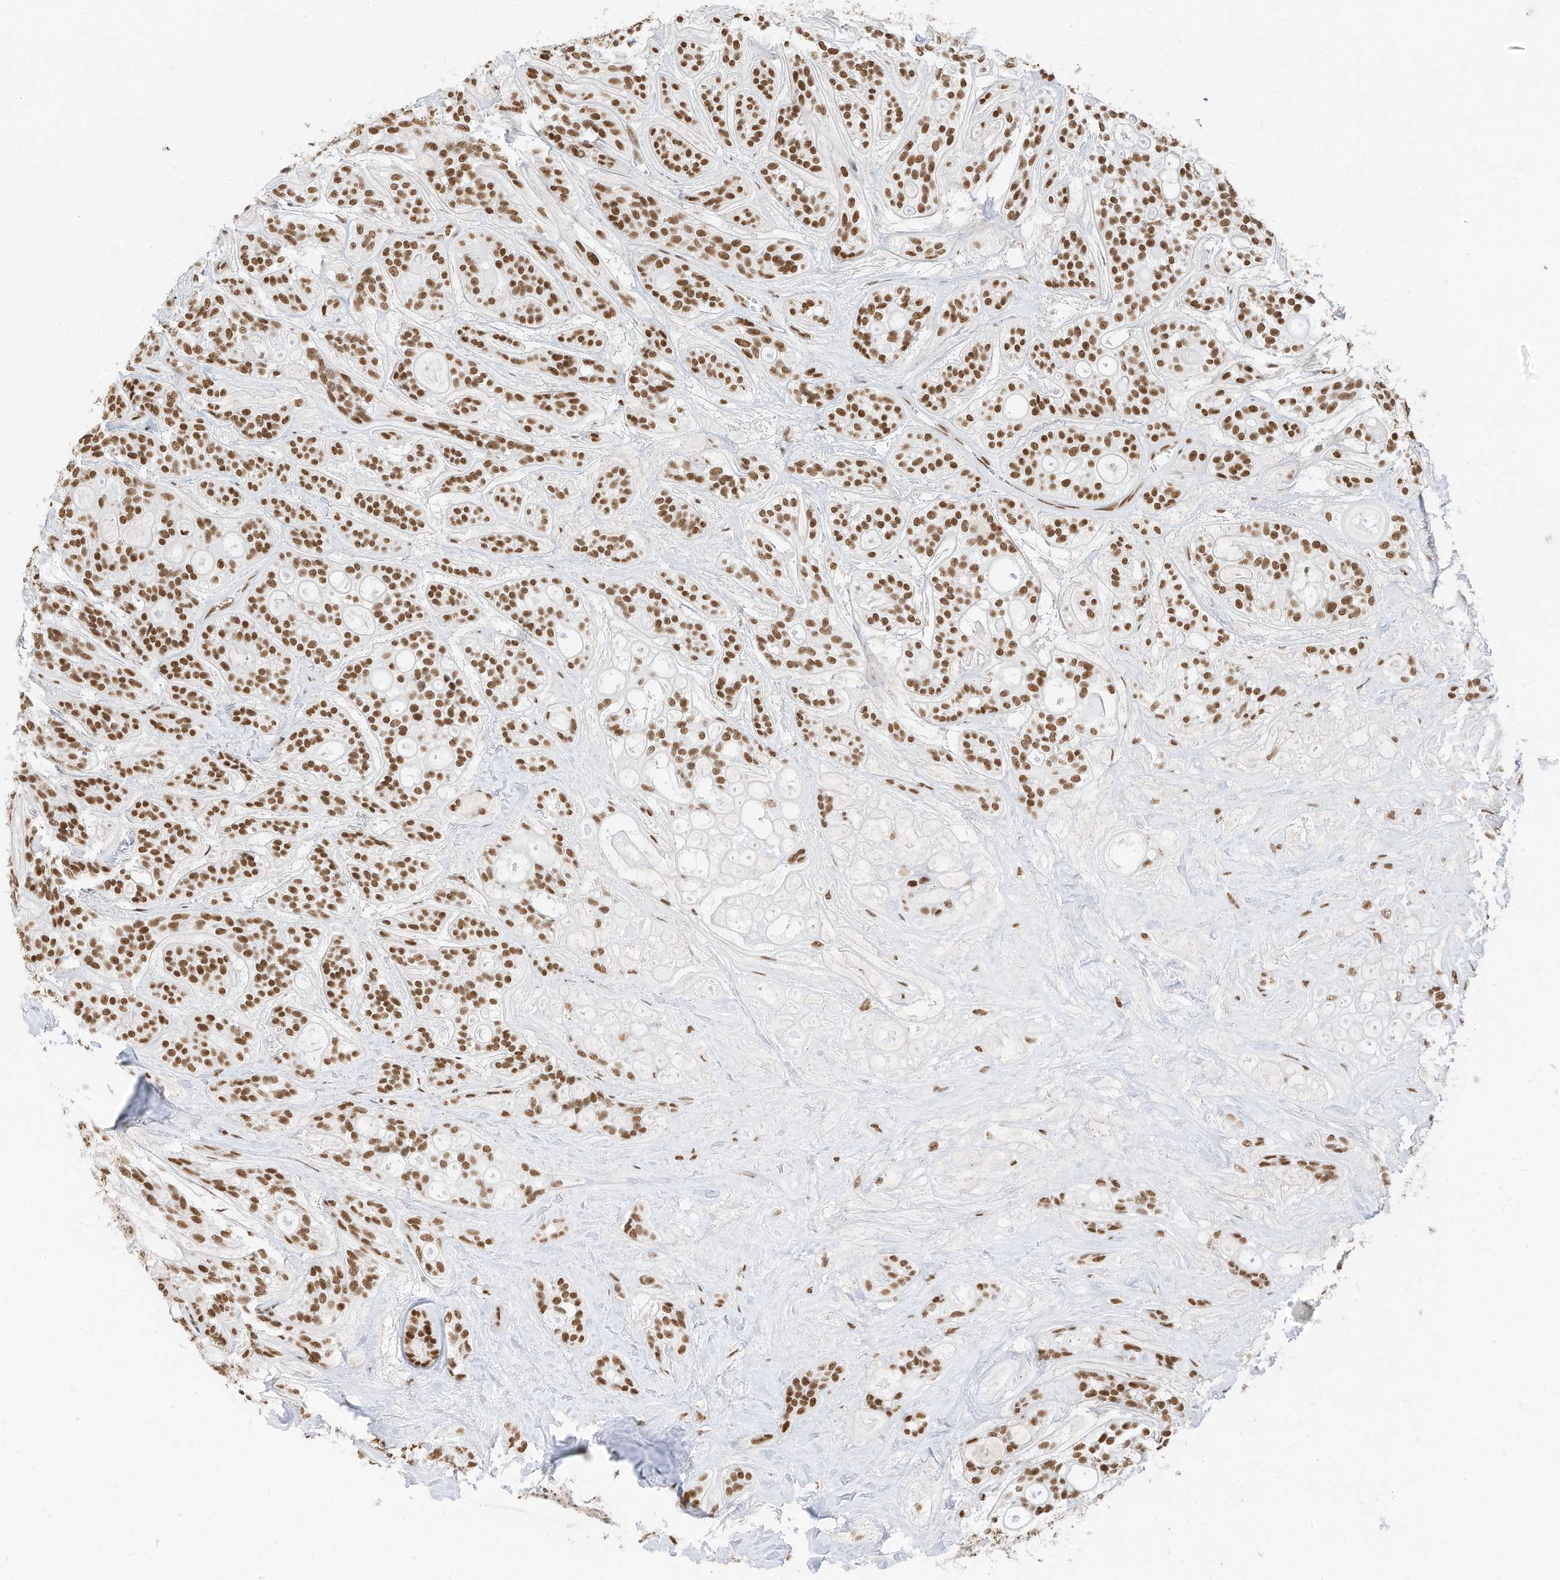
{"staining": {"intensity": "strong", "quantity": ">75%", "location": "nuclear"}, "tissue": "head and neck cancer", "cell_type": "Tumor cells", "image_type": "cancer", "snomed": [{"axis": "morphology", "description": "Adenocarcinoma, NOS"}, {"axis": "topography", "description": "Head-Neck"}], "caption": "DAB (3,3'-diaminobenzidine) immunohistochemical staining of human head and neck cancer (adenocarcinoma) demonstrates strong nuclear protein positivity in approximately >75% of tumor cells.", "gene": "SMARCA2", "patient": {"sex": "male", "age": 66}}